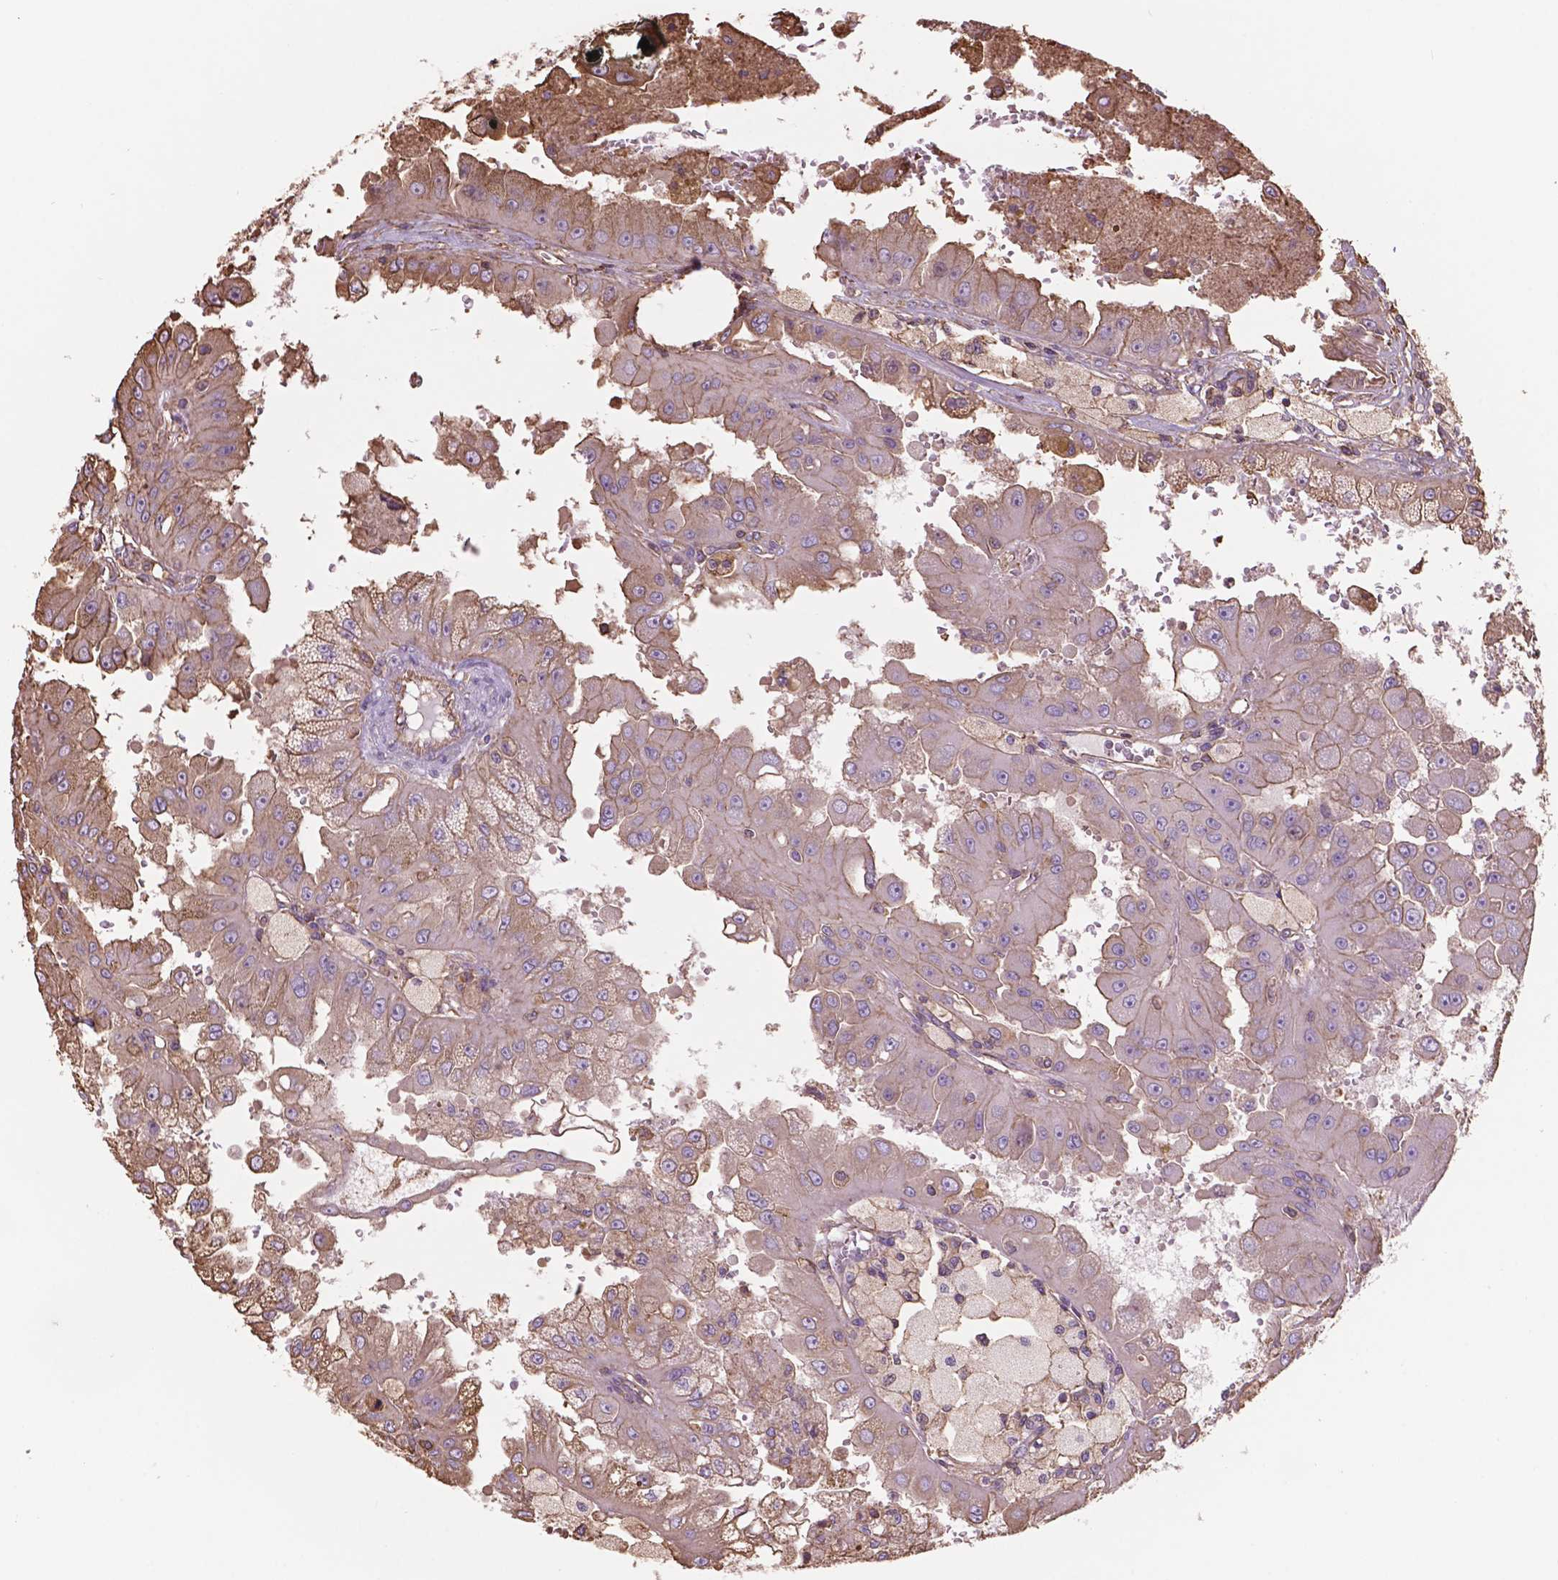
{"staining": {"intensity": "moderate", "quantity": ">75%", "location": "cytoplasmic/membranous"}, "tissue": "renal cancer", "cell_type": "Tumor cells", "image_type": "cancer", "snomed": [{"axis": "morphology", "description": "Adenocarcinoma, NOS"}, {"axis": "topography", "description": "Kidney"}], "caption": "IHC of human renal adenocarcinoma shows medium levels of moderate cytoplasmic/membranous positivity in about >75% of tumor cells.", "gene": "NIPA2", "patient": {"sex": "male", "age": 58}}